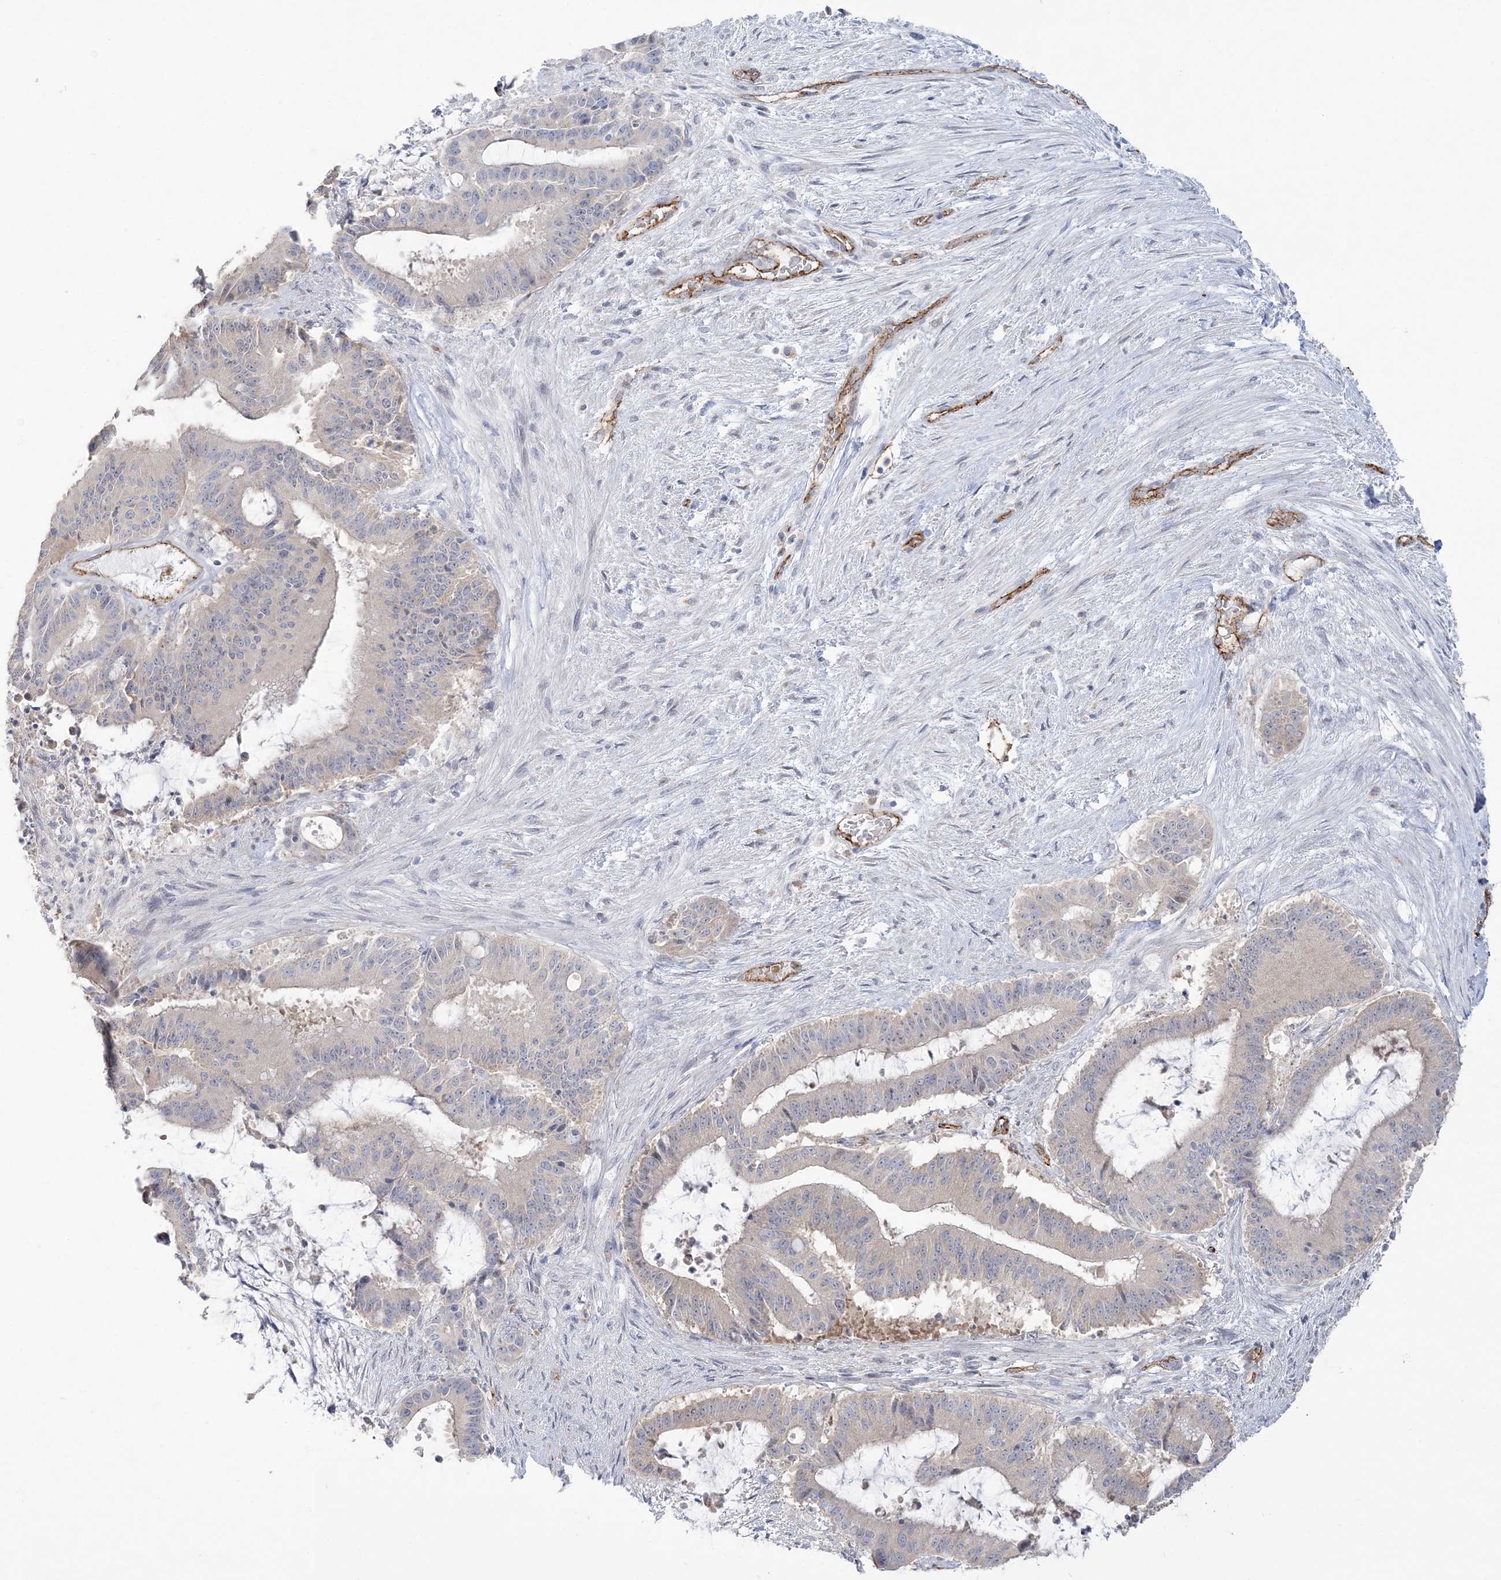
{"staining": {"intensity": "negative", "quantity": "none", "location": "none"}, "tissue": "liver cancer", "cell_type": "Tumor cells", "image_type": "cancer", "snomed": [{"axis": "morphology", "description": "Normal tissue, NOS"}, {"axis": "morphology", "description": "Cholangiocarcinoma"}, {"axis": "topography", "description": "Liver"}, {"axis": "topography", "description": "Peripheral nerve tissue"}], "caption": "Protein analysis of liver cholangiocarcinoma demonstrates no significant positivity in tumor cells.", "gene": "FARSB", "patient": {"sex": "female", "age": 73}}